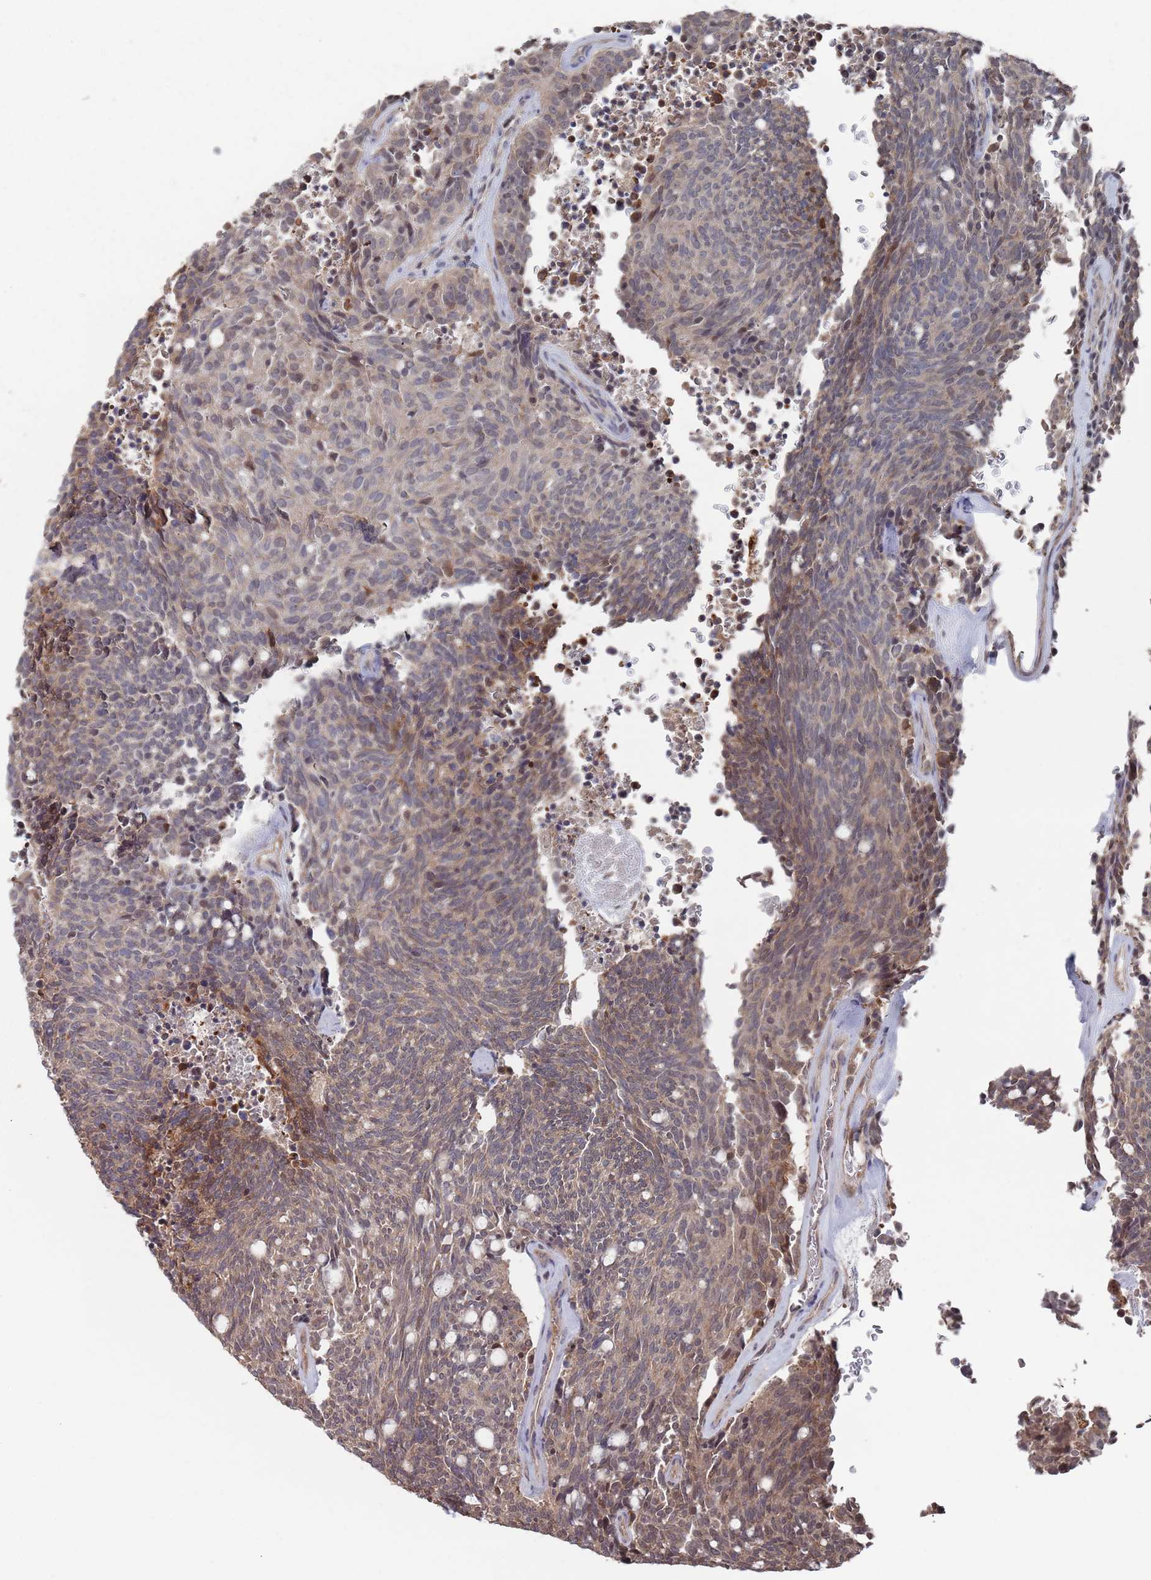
{"staining": {"intensity": "moderate", "quantity": "<25%", "location": "cytoplasmic/membranous,nuclear"}, "tissue": "carcinoid", "cell_type": "Tumor cells", "image_type": "cancer", "snomed": [{"axis": "morphology", "description": "Carcinoid, malignant, NOS"}, {"axis": "topography", "description": "Pancreas"}], "caption": "Carcinoid tissue displays moderate cytoplasmic/membranous and nuclear positivity in approximately <25% of tumor cells", "gene": "DGKD", "patient": {"sex": "female", "age": 54}}